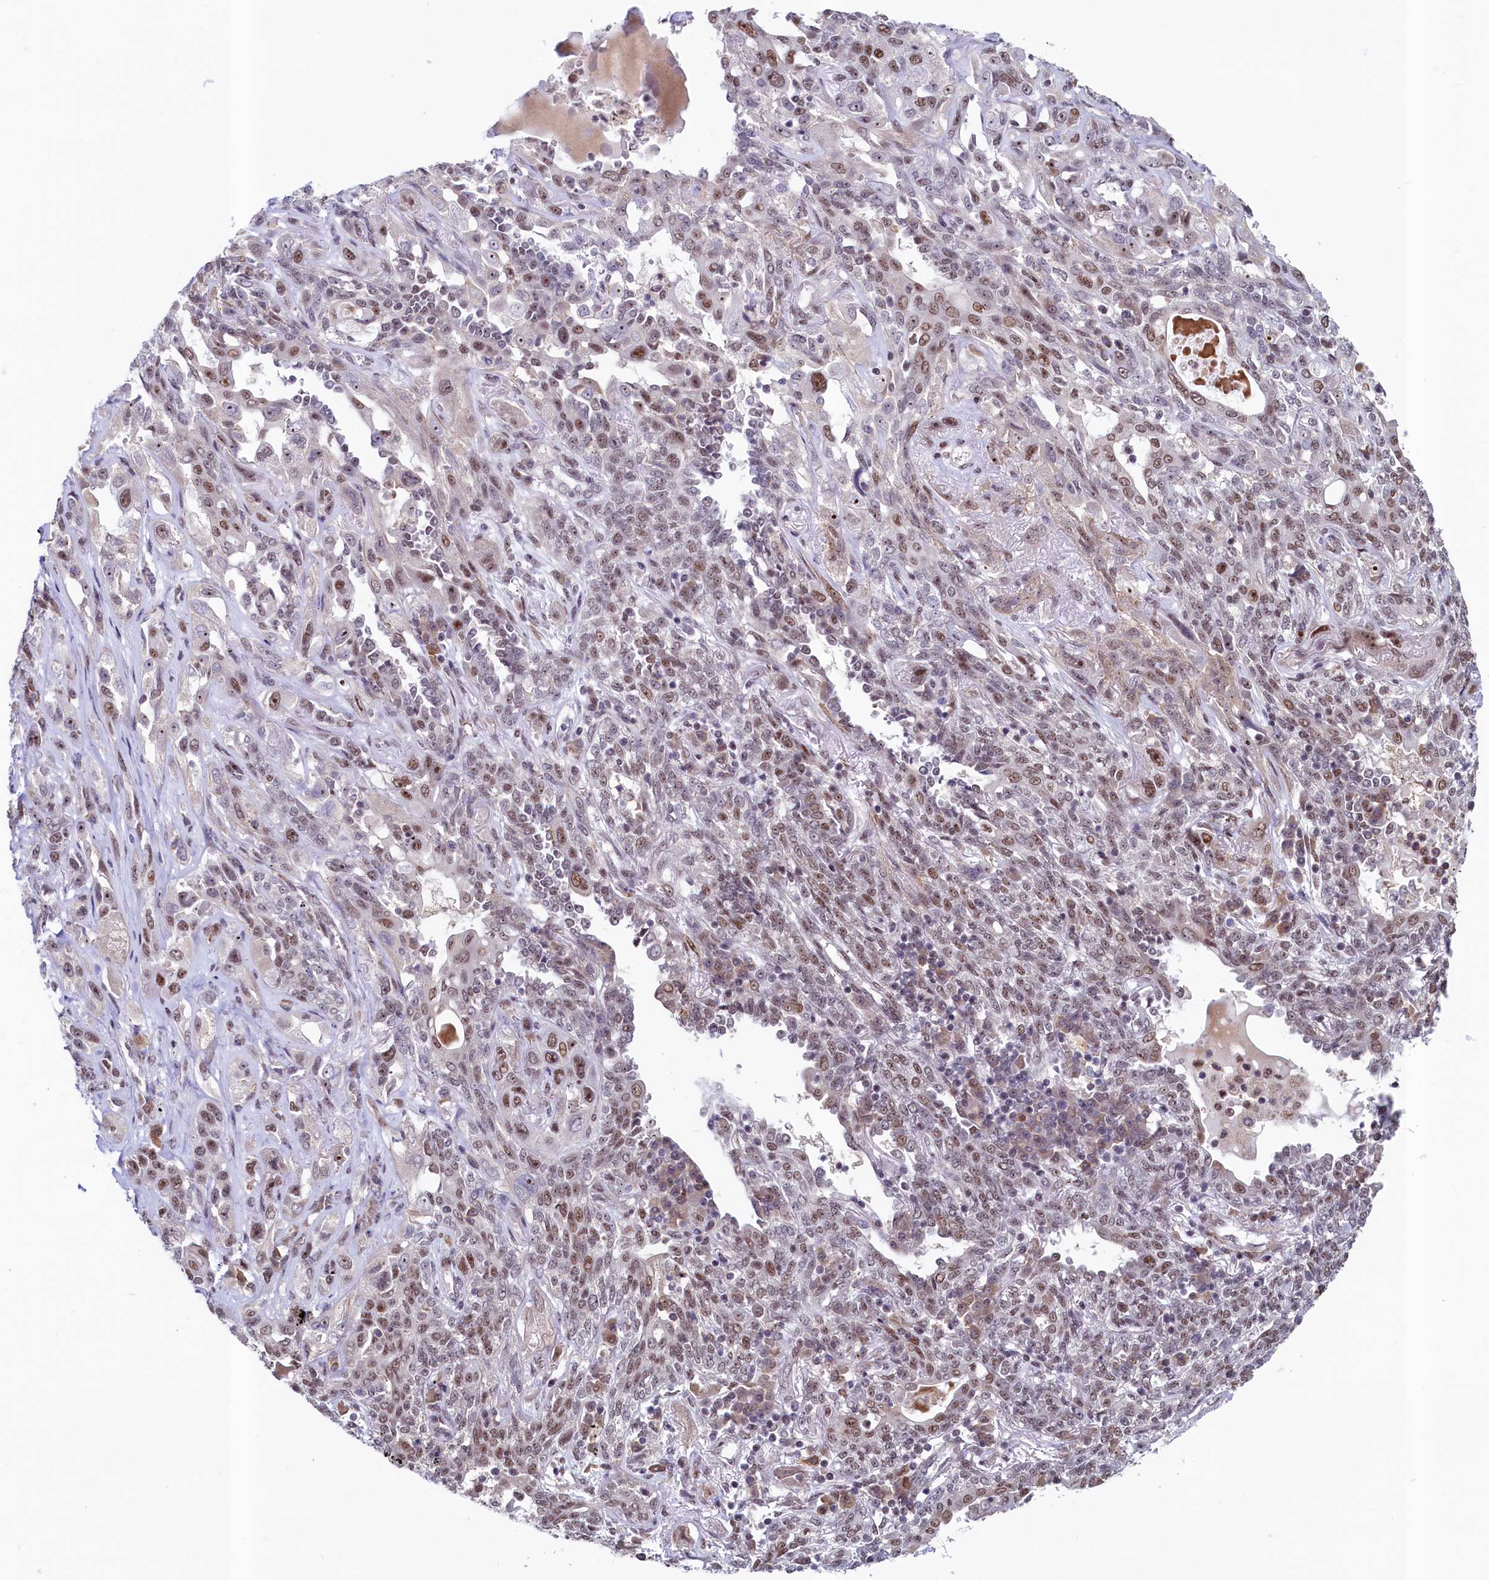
{"staining": {"intensity": "weak", "quantity": "25%-75%", "location": "nuclear"}, "tissue": "lung cancer", "cell_type": "Tumor cells", "image_type": "cancer", "snomed": [{"axis": "morphology", "description": "Squamous cell carcinoma, NOS"}, {"axis": "topography", "description": "Lung"}], "caption": "Squamous cell carcinoma (lung) stained with IHC reveals weak nuclear staining in approximately 25%-75% of tumor cells.", "gene": "LEO1", "patient": {"sex": "female", "age": 70}}